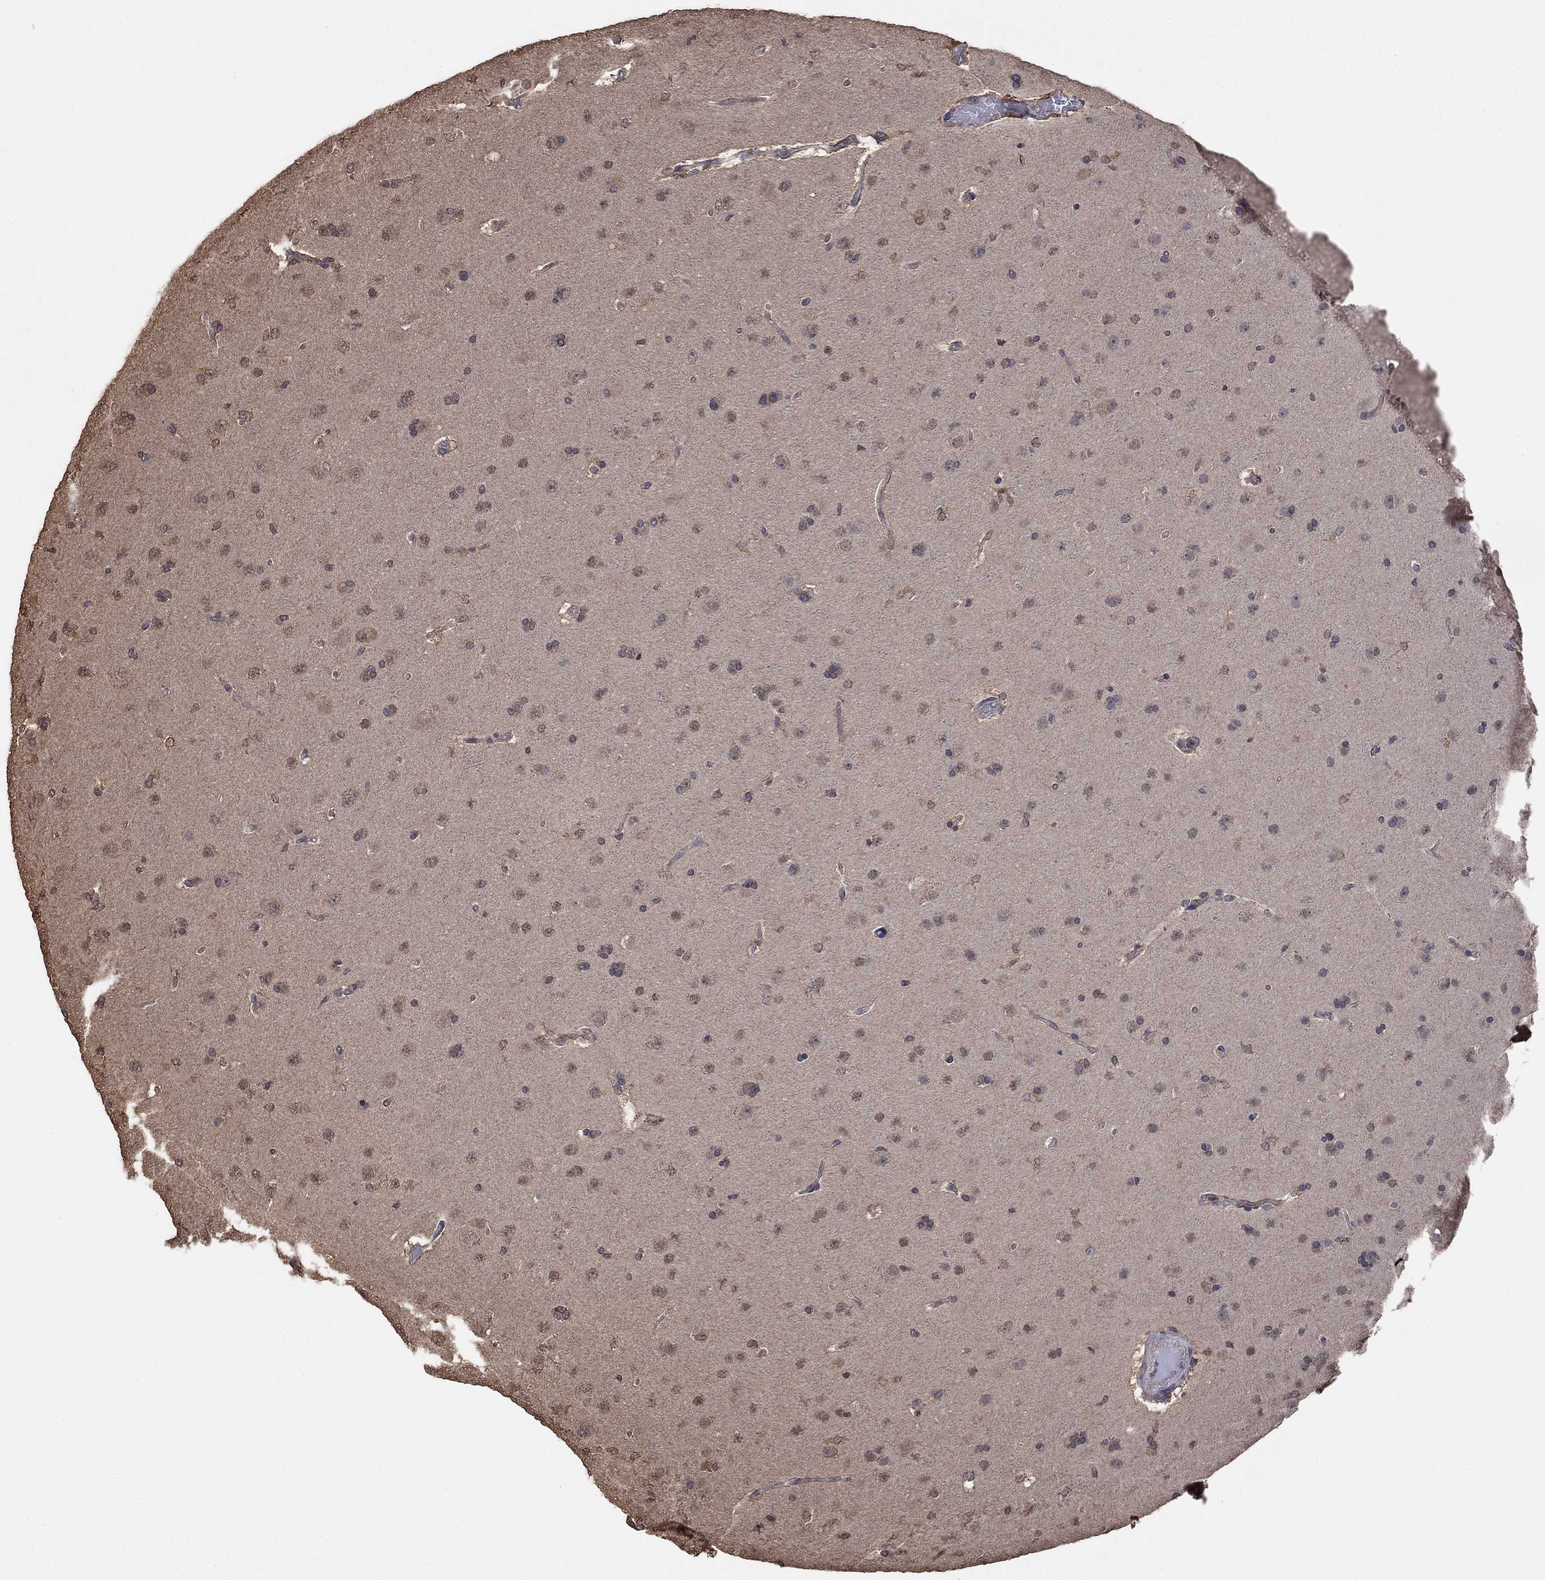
{"staining": {"intensity": "weak", "quantity": "25%-75%", "location": "nuclear"}, "tissue": "glioma", "cell_type": "Tumor cells", "image_type": "cancer", "snomed": [{"axis": "morphology", "description": "Glioma, malignant, NOS"}, {"axis": "topography", "description": "Cerebral cortex"}], "caption": "An image of glioma (malignant) stained for a protein reveals weak nuclear brown staining in tumor cells.", "gene": "RNF114", "patient": {"sex": "male", "age": 58}}